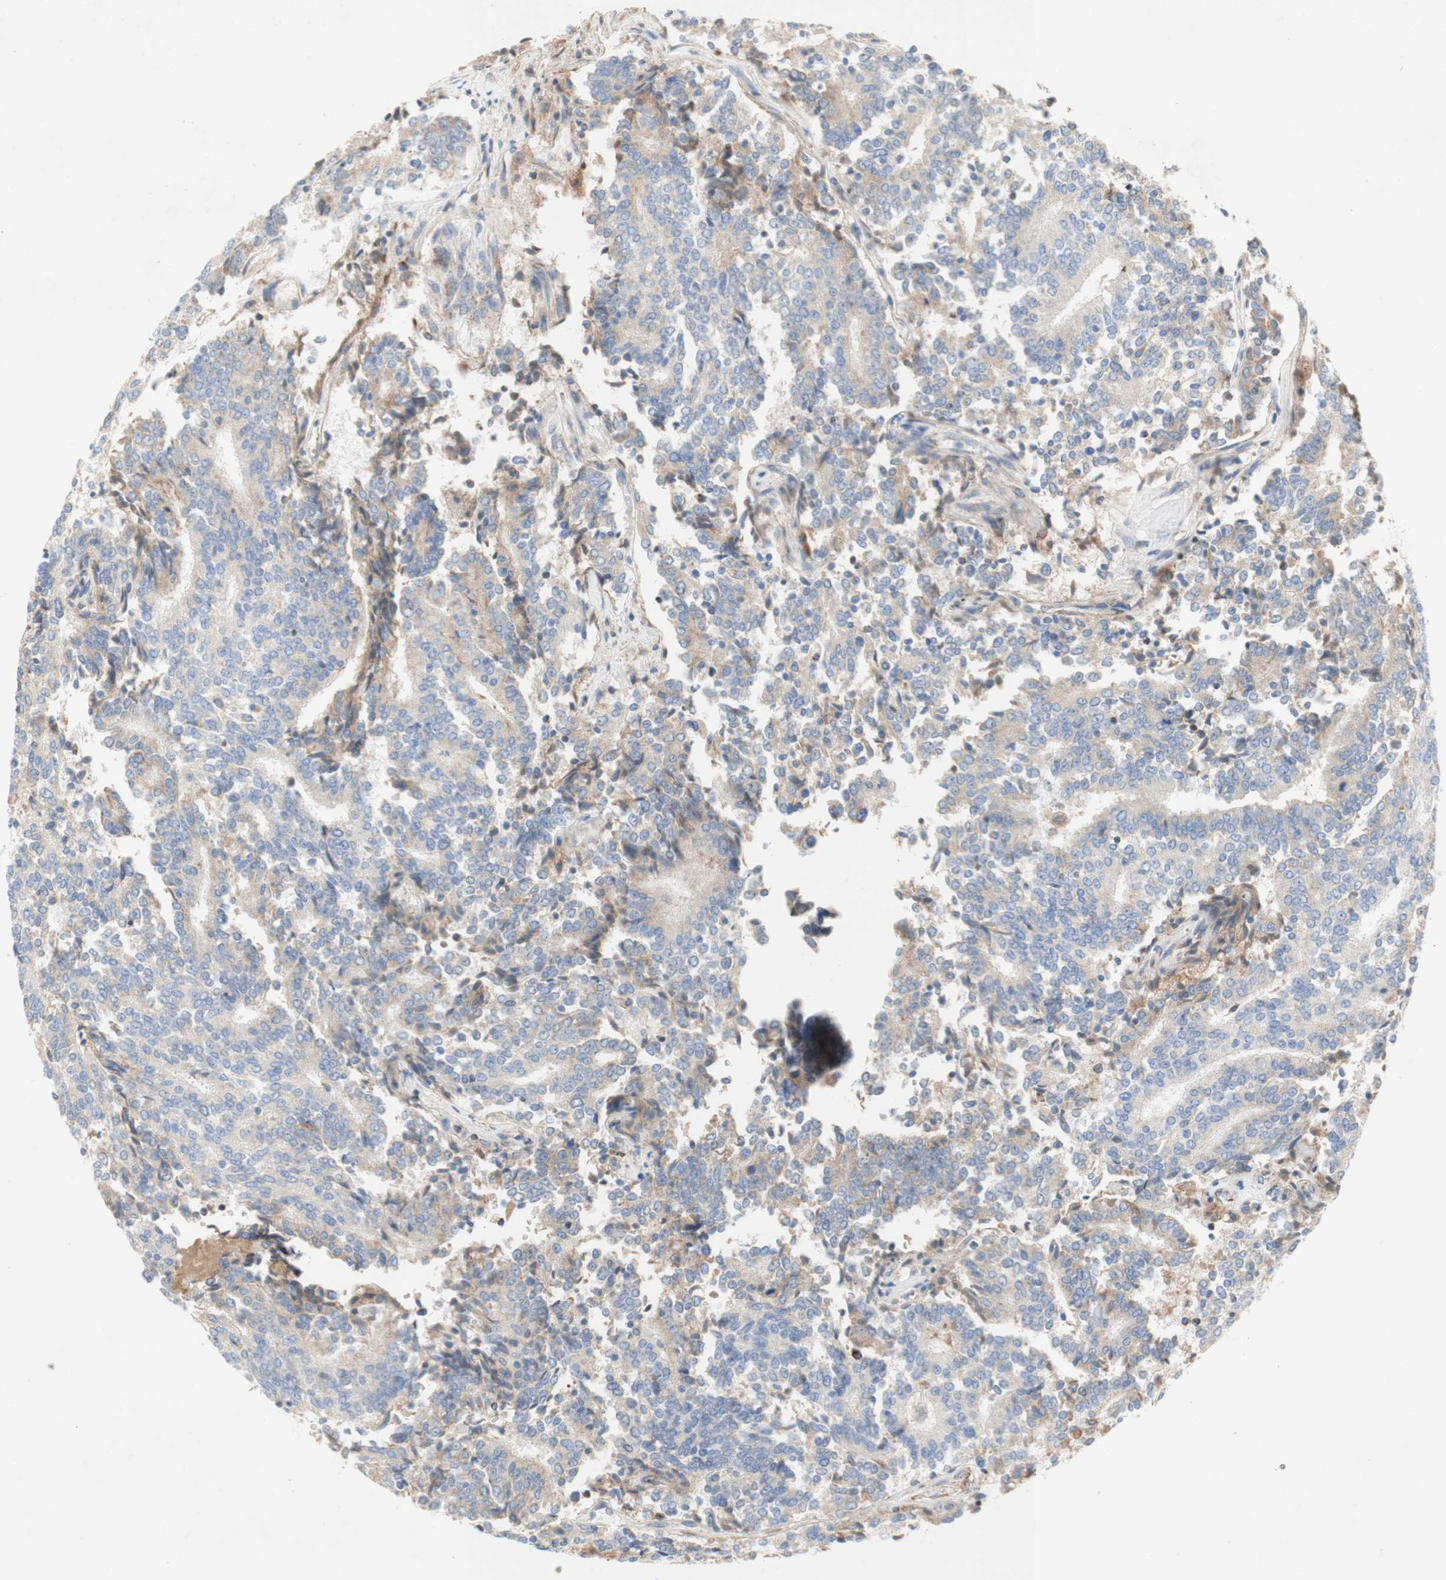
{"staining": {"intensity": "weak", "quantity": "25%-75%", "location": "cytoplasmic/membranous"}, "tissue": "prostate cancer", "cell_type": "Tumor cells", "image_type": "cancer", "snomed": [{"axis": "morphology", "description": "Normal tissue, NOS"}, {"axis": "morphology", "description": "Adenocarcinoma, High grade"}, {"axis": "topography", "description": "Prostate"}, {"axis": "topography", "description": "Seminal veicle"}], "caption": "A photomicrograph of human prostate adenocarcinoma (high-grade) stained for a protein displays weak cytoplasmic/membranous brown staining in tumor cells. (DAB (3,3'-diaminobenzidine) IHC, brown staining for protein, blue staining for nuclei).", "gene": "SDHB", "patient": {"sex": "male", "age": 55}}